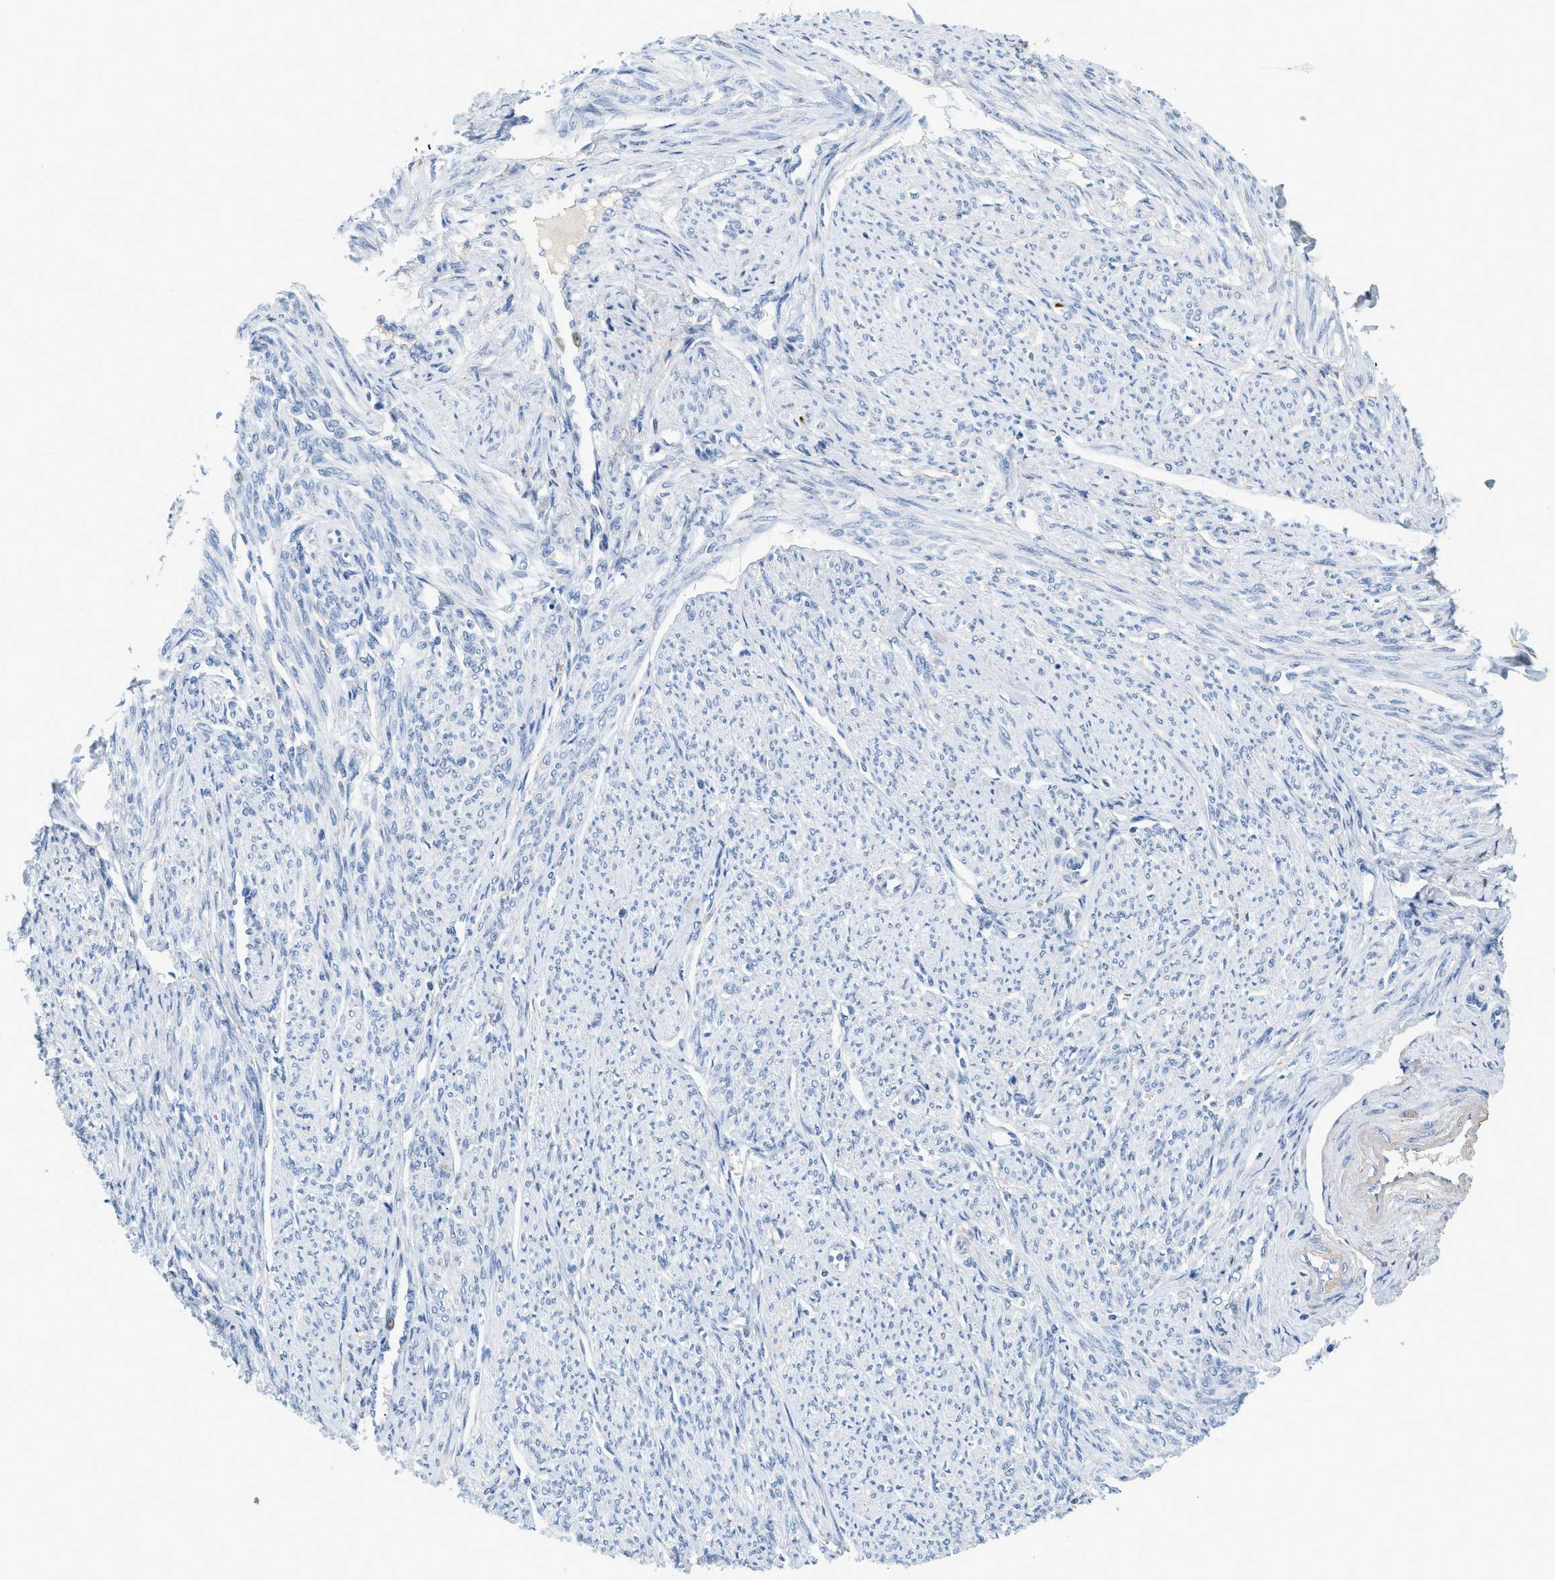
{"staining": {"intensity": "negative", "quantity": "none", "location": "none"}, "tissue": "smooth muscle", "cell_type": "Smooth muscle cells", "image_type": "normal", "snomed": [{"axis": "morphology", "description": "Normal tissue, NOS"}, {"axis": "topography", "description": "Smooth muscle"}], "caption": "DAB immunohistochemical staining of unremarkable smooth muscle demonstrates no significant positivity in smooth muscle cells.", "gene": "LCN2", "patient": {"sex": "female", "age": 65}}